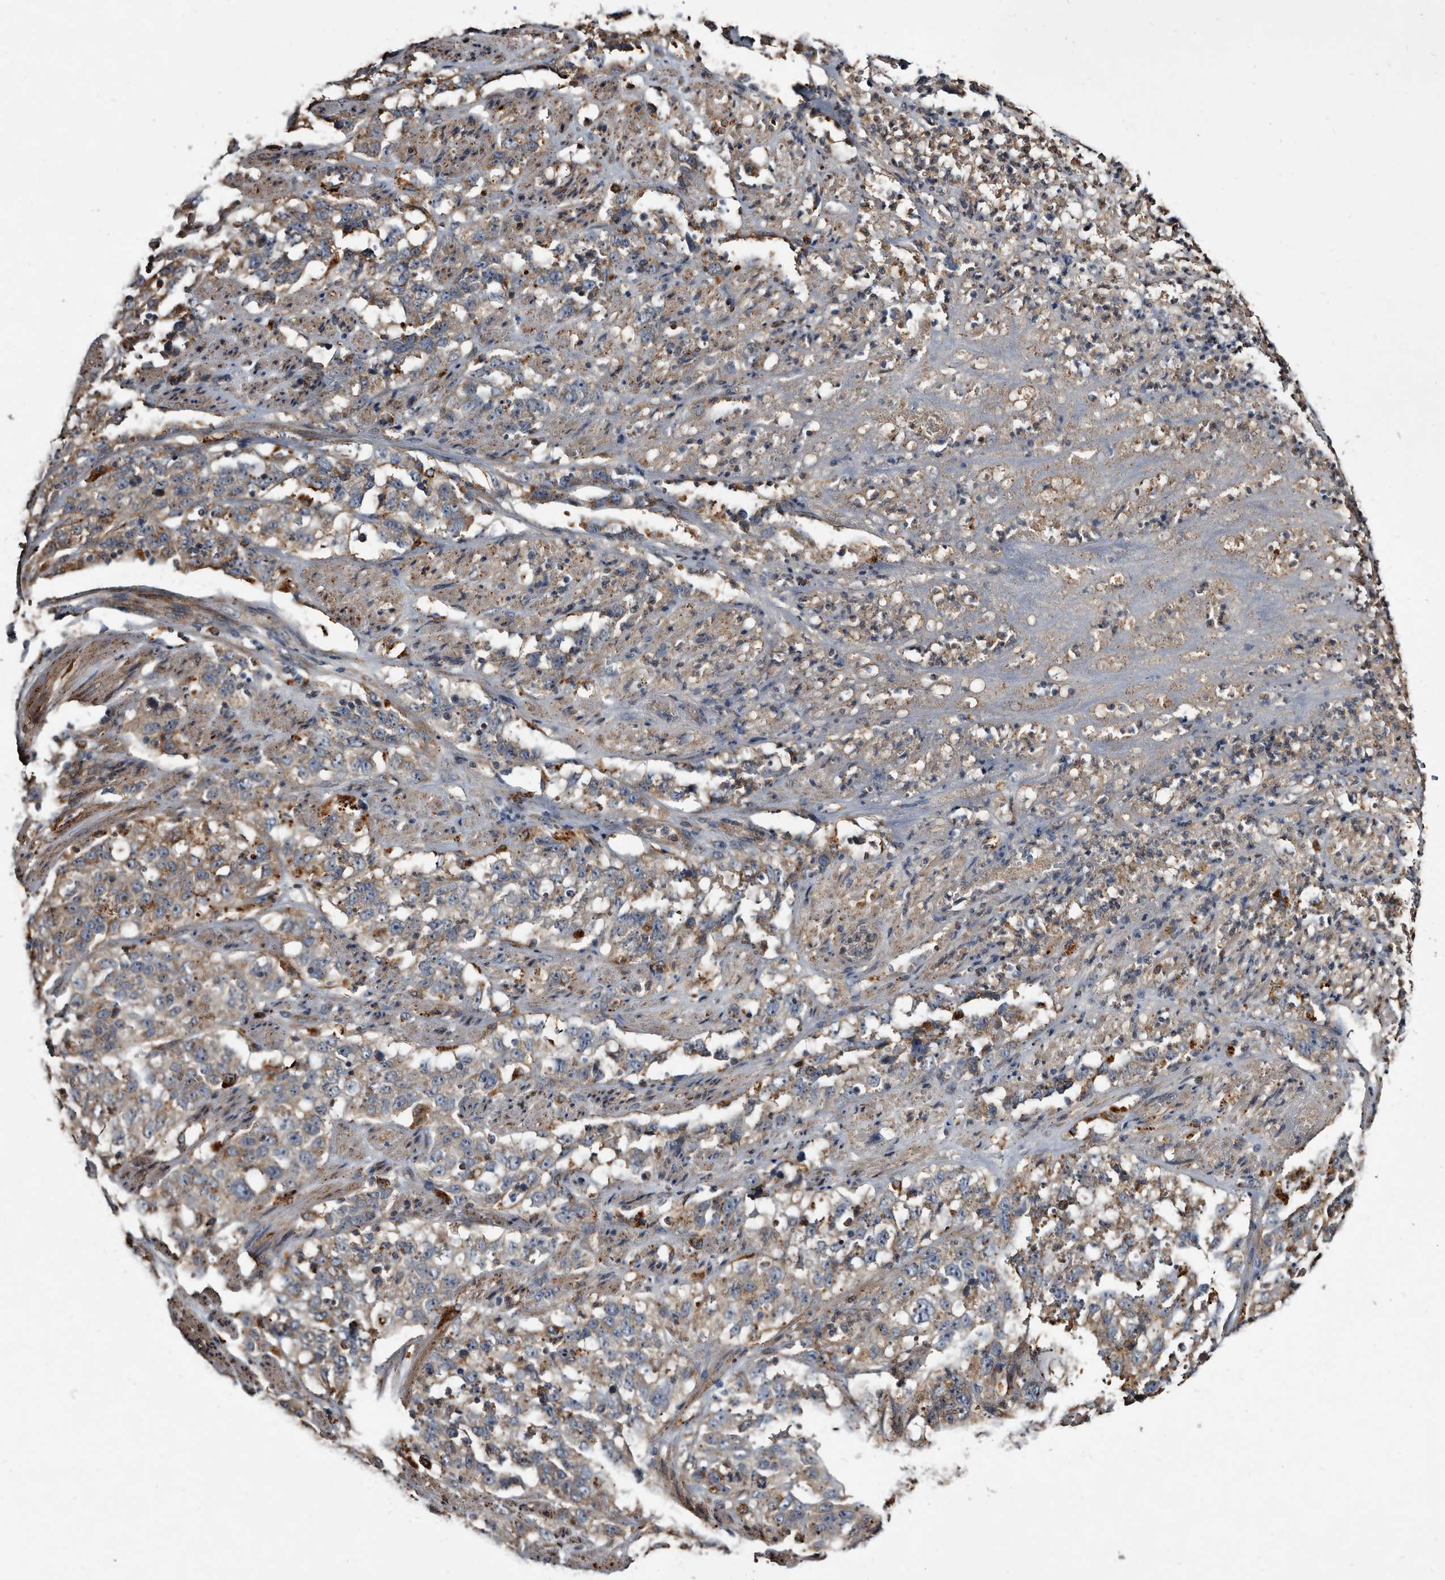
{"staining": {"intensity": "weak", "quantity": "25%-75%", "location": "cytoplasmic/membranous"}, "tissue": "stomach cancer", "cell_type": "Tumor cells", "image_type": "cancer", "snomed": [{"axis": "morphology", "description": "Adenocarcinoma, NOS"}, {"axis": "topography", "description": "Stomach"}], "caption": "DAB (3,3'-diaminobenzidine) immunohistochemical staining of human stomach cancer shows weak cytoplasmic/membranous protein positivity in about 25%-75% of tumor cells.", "gene": "CTSA", "patient": {"sex": "male", "age": 48}}